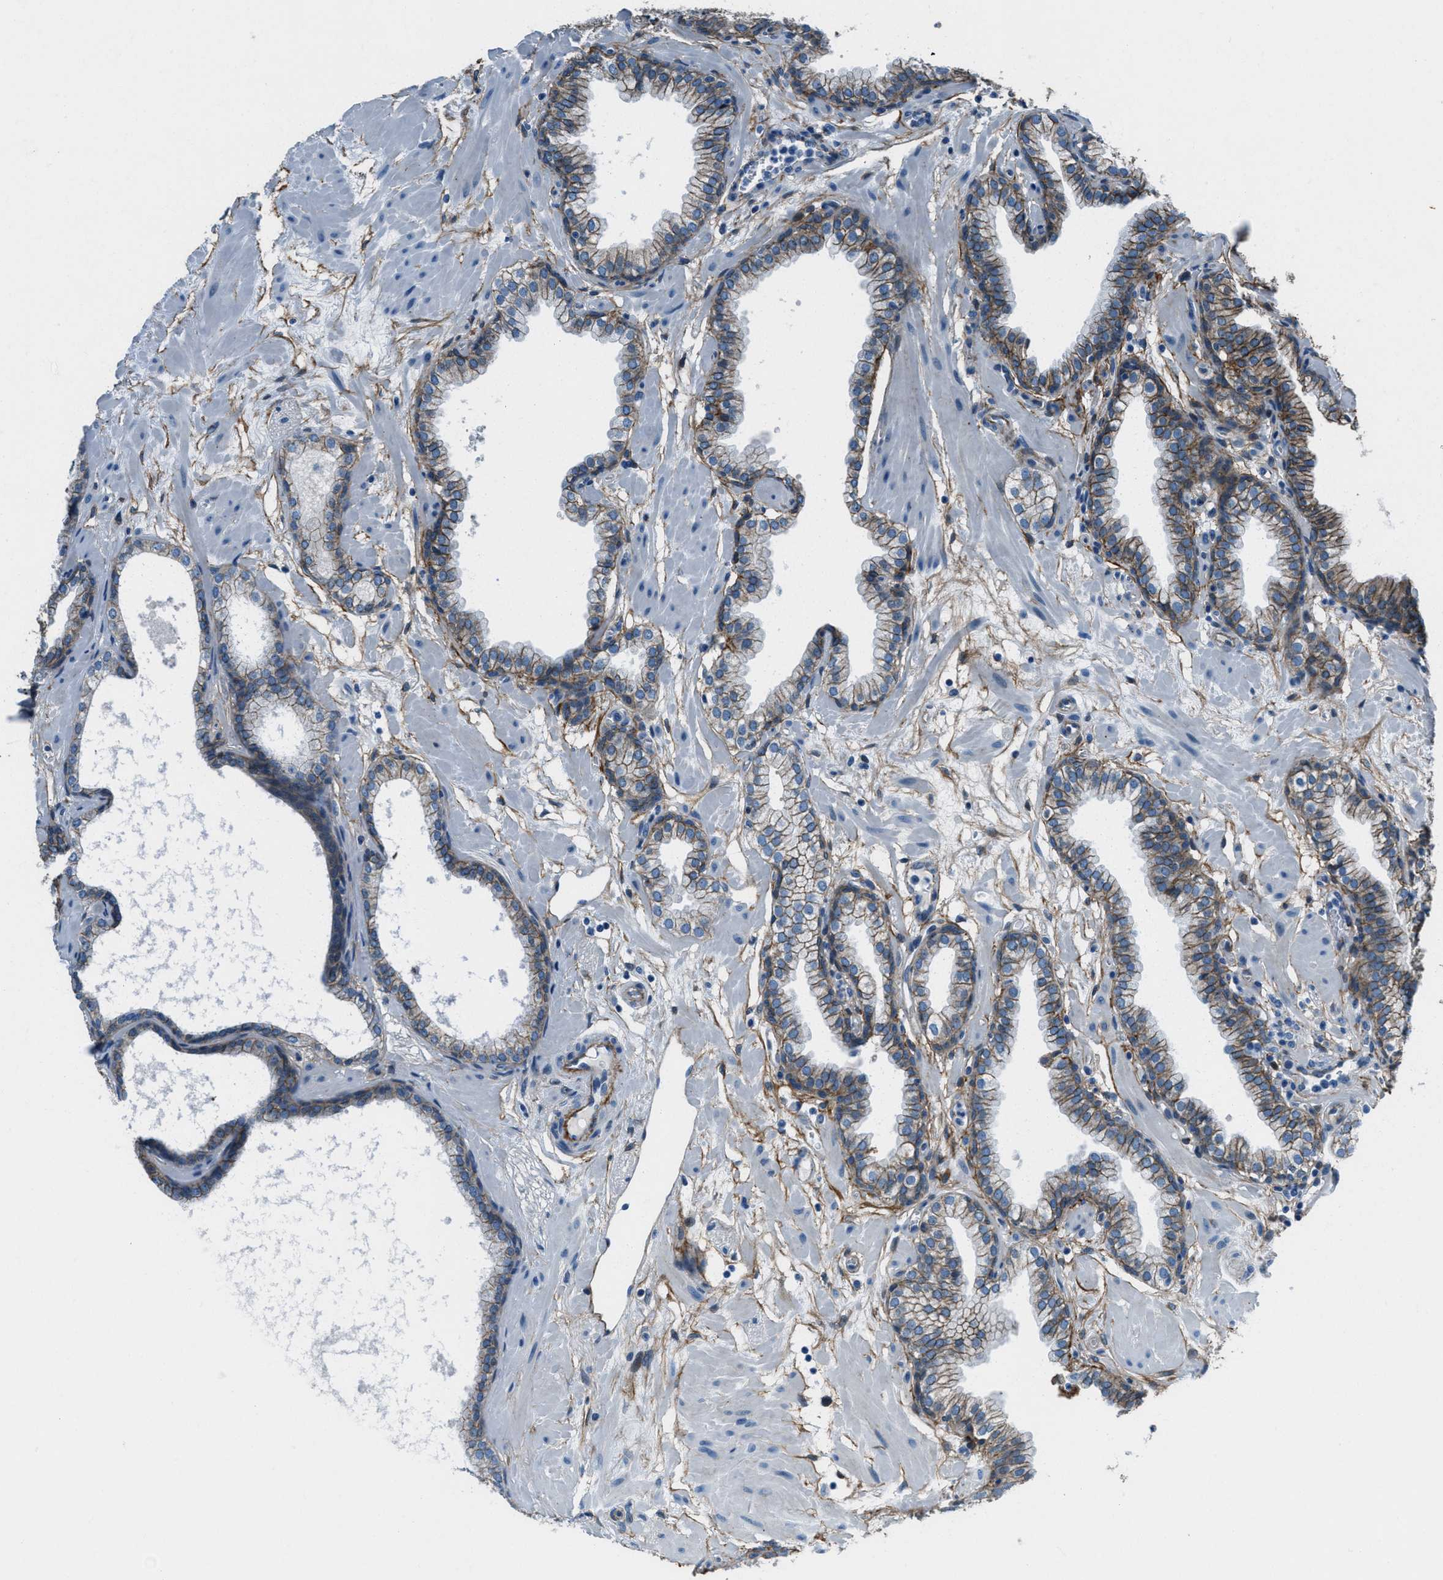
{"staining": {"intensity": "moderate", "quantity": "25%-75%", "location": "cytoplasmic/membranous"}, "tissue": "prostate", "cell_type": "Glandular cells", "image_type": "normal", "snomed": [{"axis": "morphology", "description": "Normal tissue, NOS"}, {"axis": "morphology", "description": "Urothelial carcinoma, Low grade"}, {"axis": "topography", "description": "Urinary bladder"}, {"axis": "topography", "description": "Prostate"}], "caption": "Immunohistochemical staining of normal prostate reveals 25%-75% levels of moderate cytoplasmic/membranous protein expression in about 25%-75% of glandular cells.", "gene": "FBN1", "patient": {"sex": "male", "age": 60}}